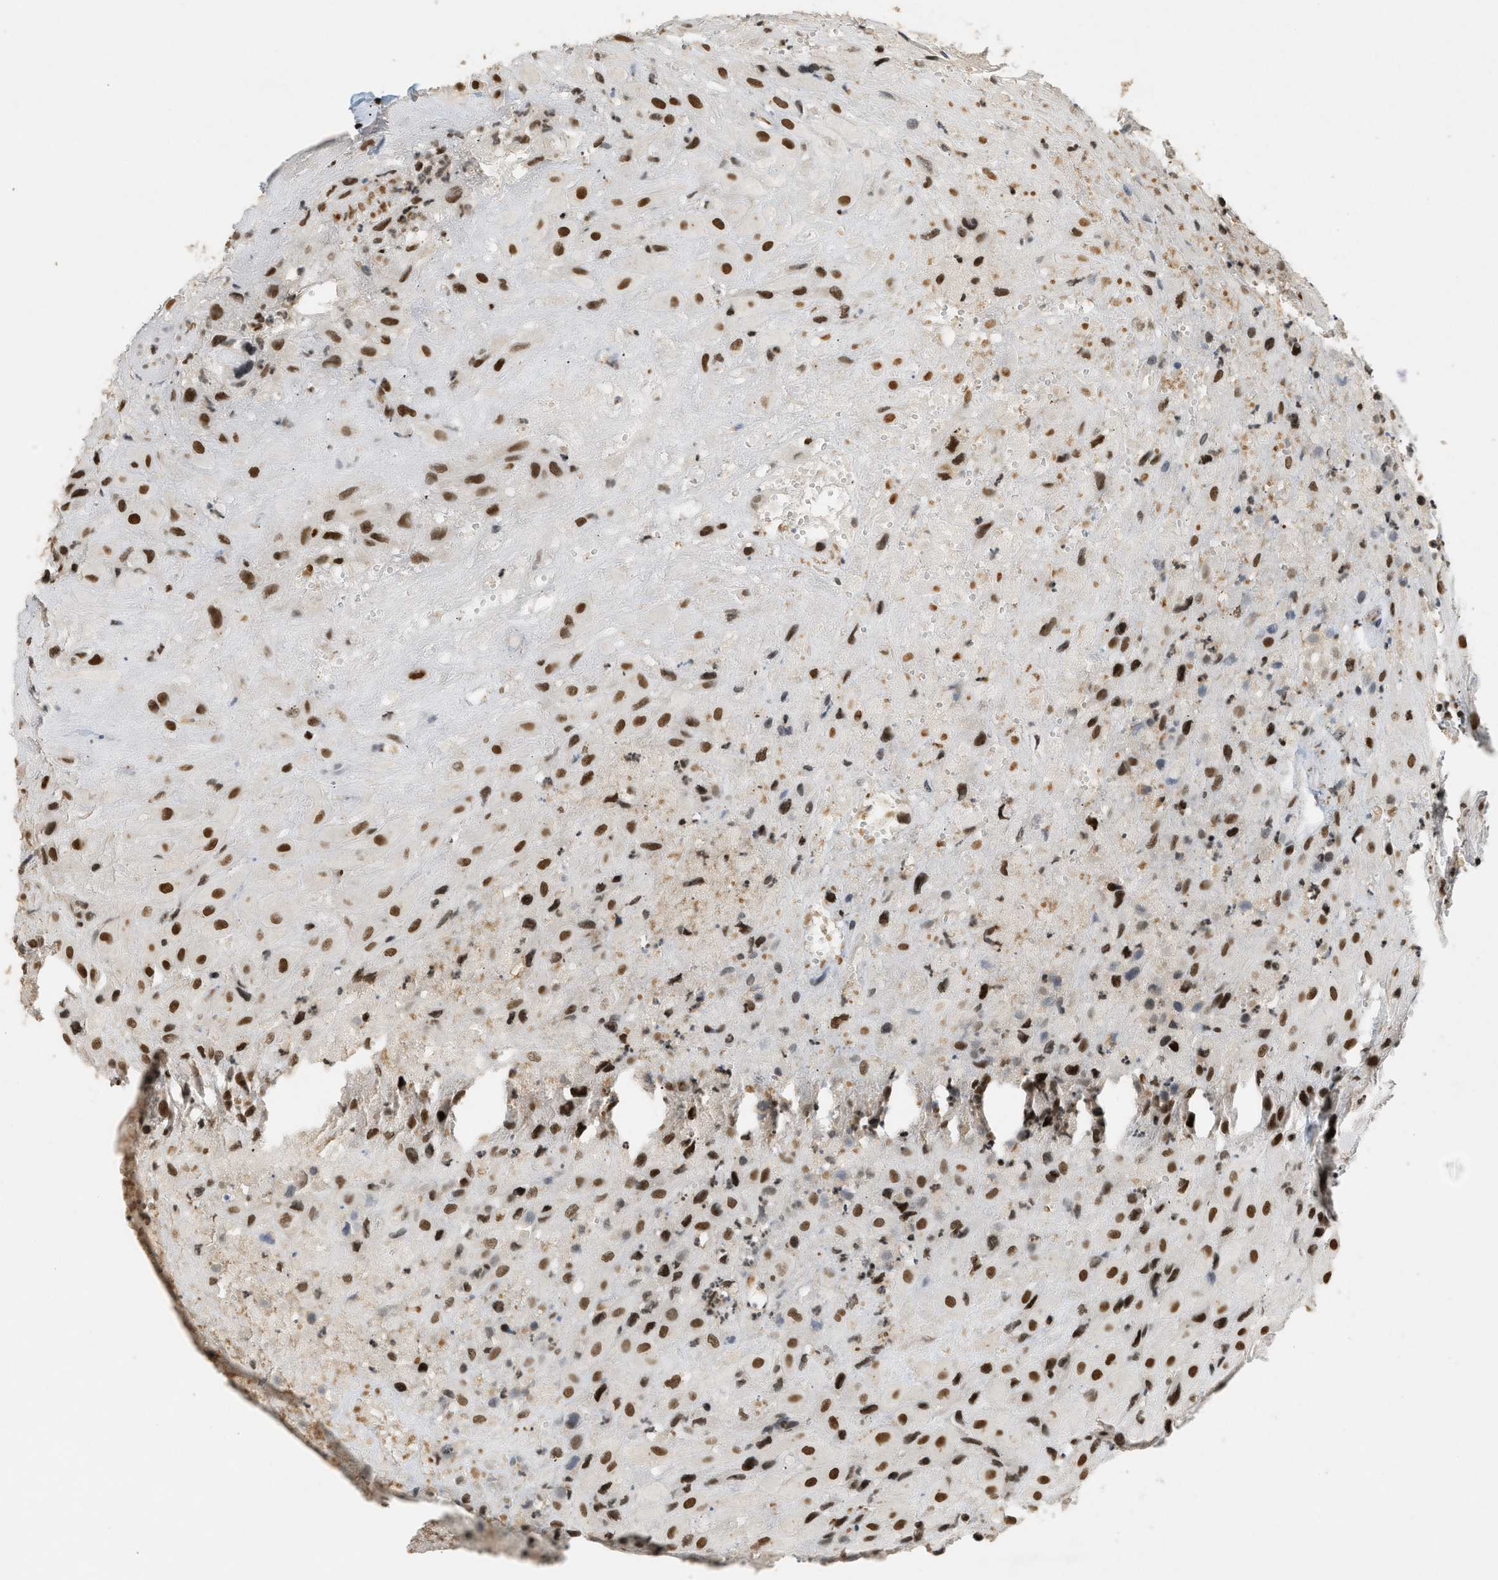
{"staining": {"intensity": "strong", "quantity": ">75%", "location": "nuclear"}, "tissue": "placenta", "cell_type": "Decidual cells", "image_type": "normal", "snomed": [{"axis": "morphology", "description": "Normal tissue, NOS"}, {"axis": "topography", "description": "Placenta"}], "caption": "Protein expression analysis of benign human placenta reveals strong nuclear expression in about >75% of decidual cells. (Stains: DAB (3,3'-diaminobenzidine) in brown, nuclei in blue, Microscopy: brightfield microscopy at high magnification).", "gene": "SMARCB1", "patient": {"sex": "female", "age": 18}}